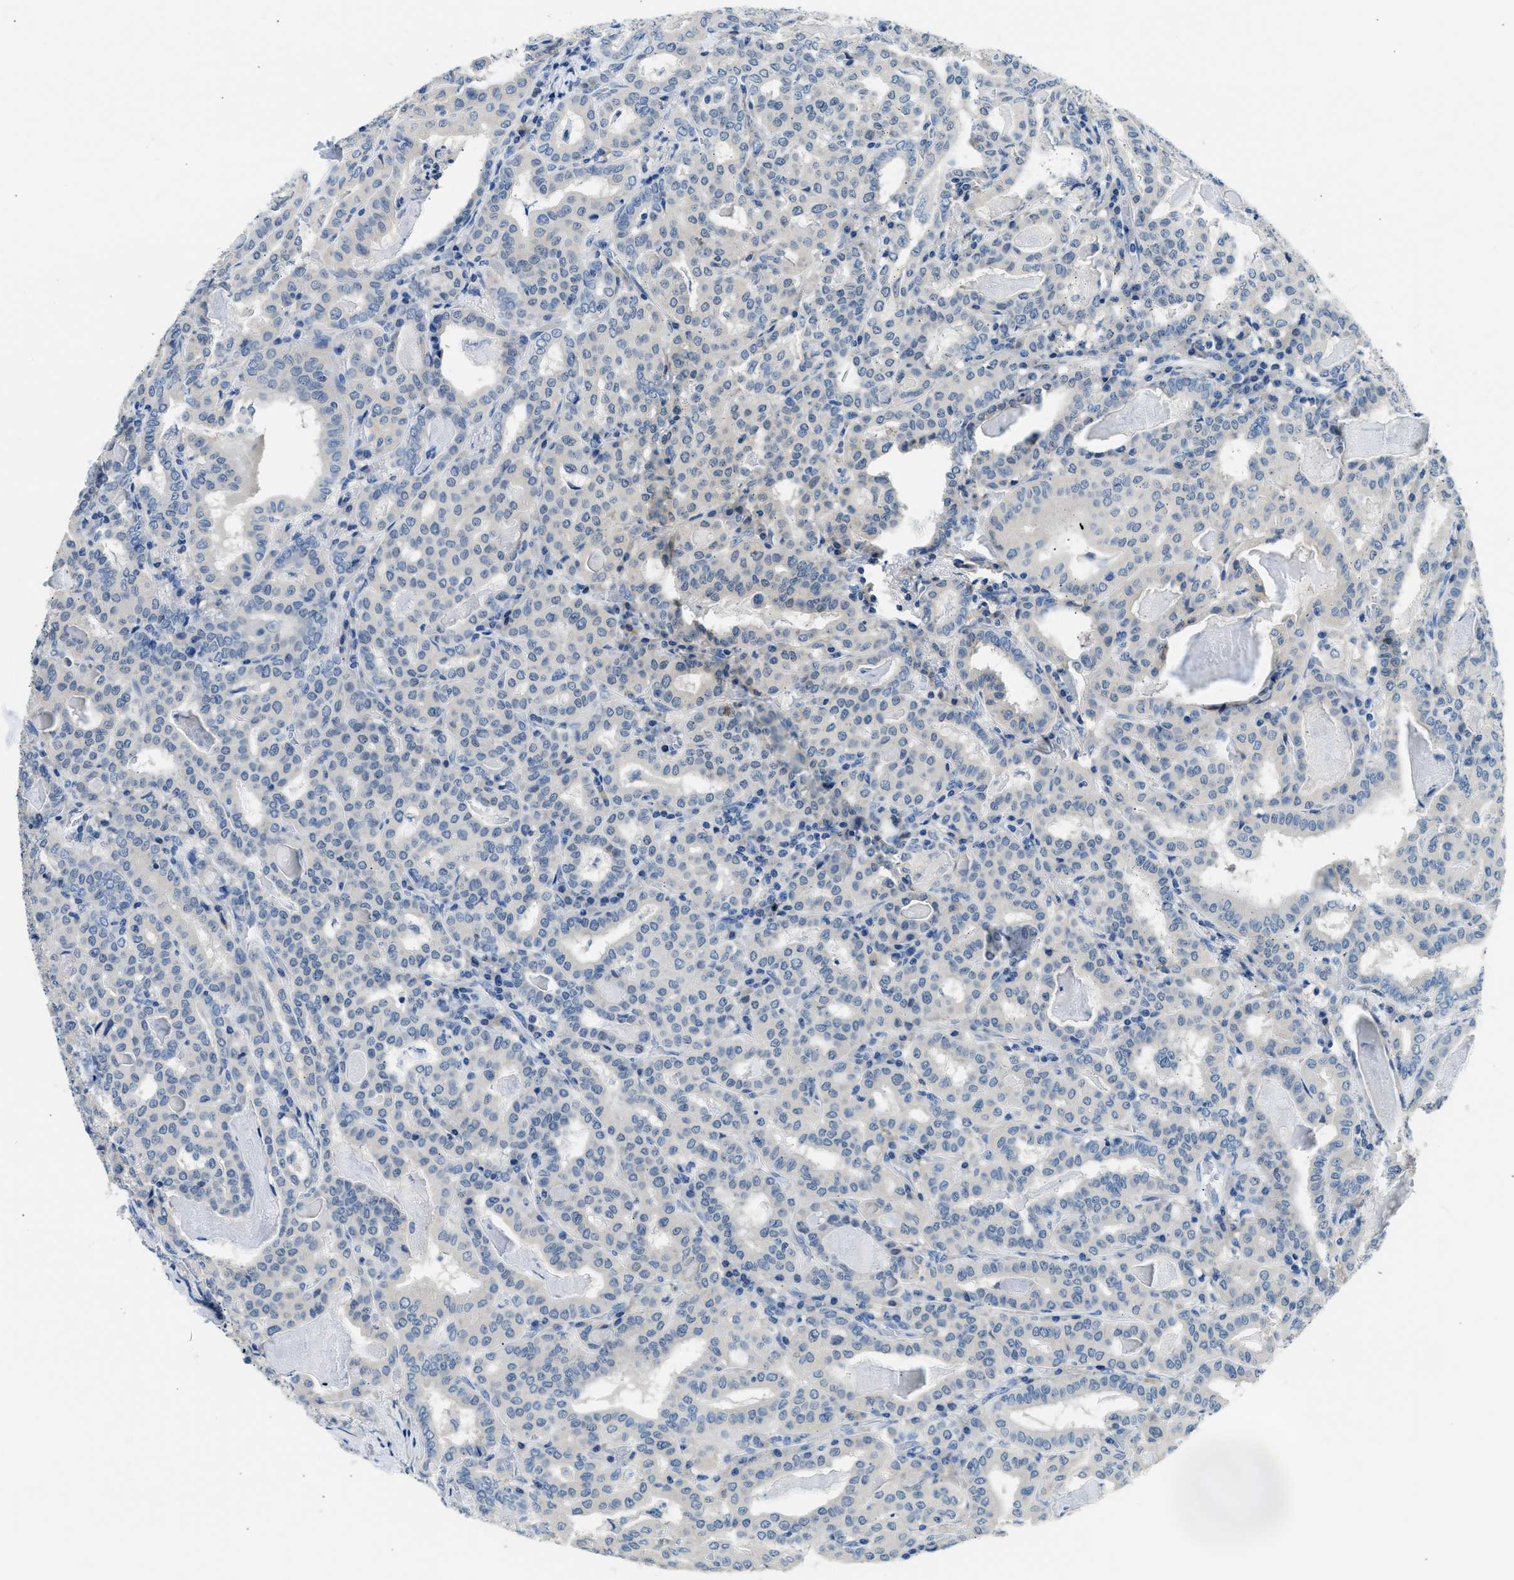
{"staining": {"intensity": "negative", "quantity": "none", "location": "none"}, "tissue": "thyroid cancer", "cell_type": "Tumor cells", "image_type": "cancer", "snomed": [{"axis": "morphology", "description": "Papillary adenocarcinoma, NOS"}, {"axis": "topography", "description": "Thyroid gland"}], "caption": "Immunohistochemistry (IHC) image of neoplastic tissue: human thyroid cancer (papillary adenocarcinoma) stained with DAB reveals no significant protein expression in tumor cells.", "gene": "CLDN18", "patient": {"sex": "female", "age": 42}}